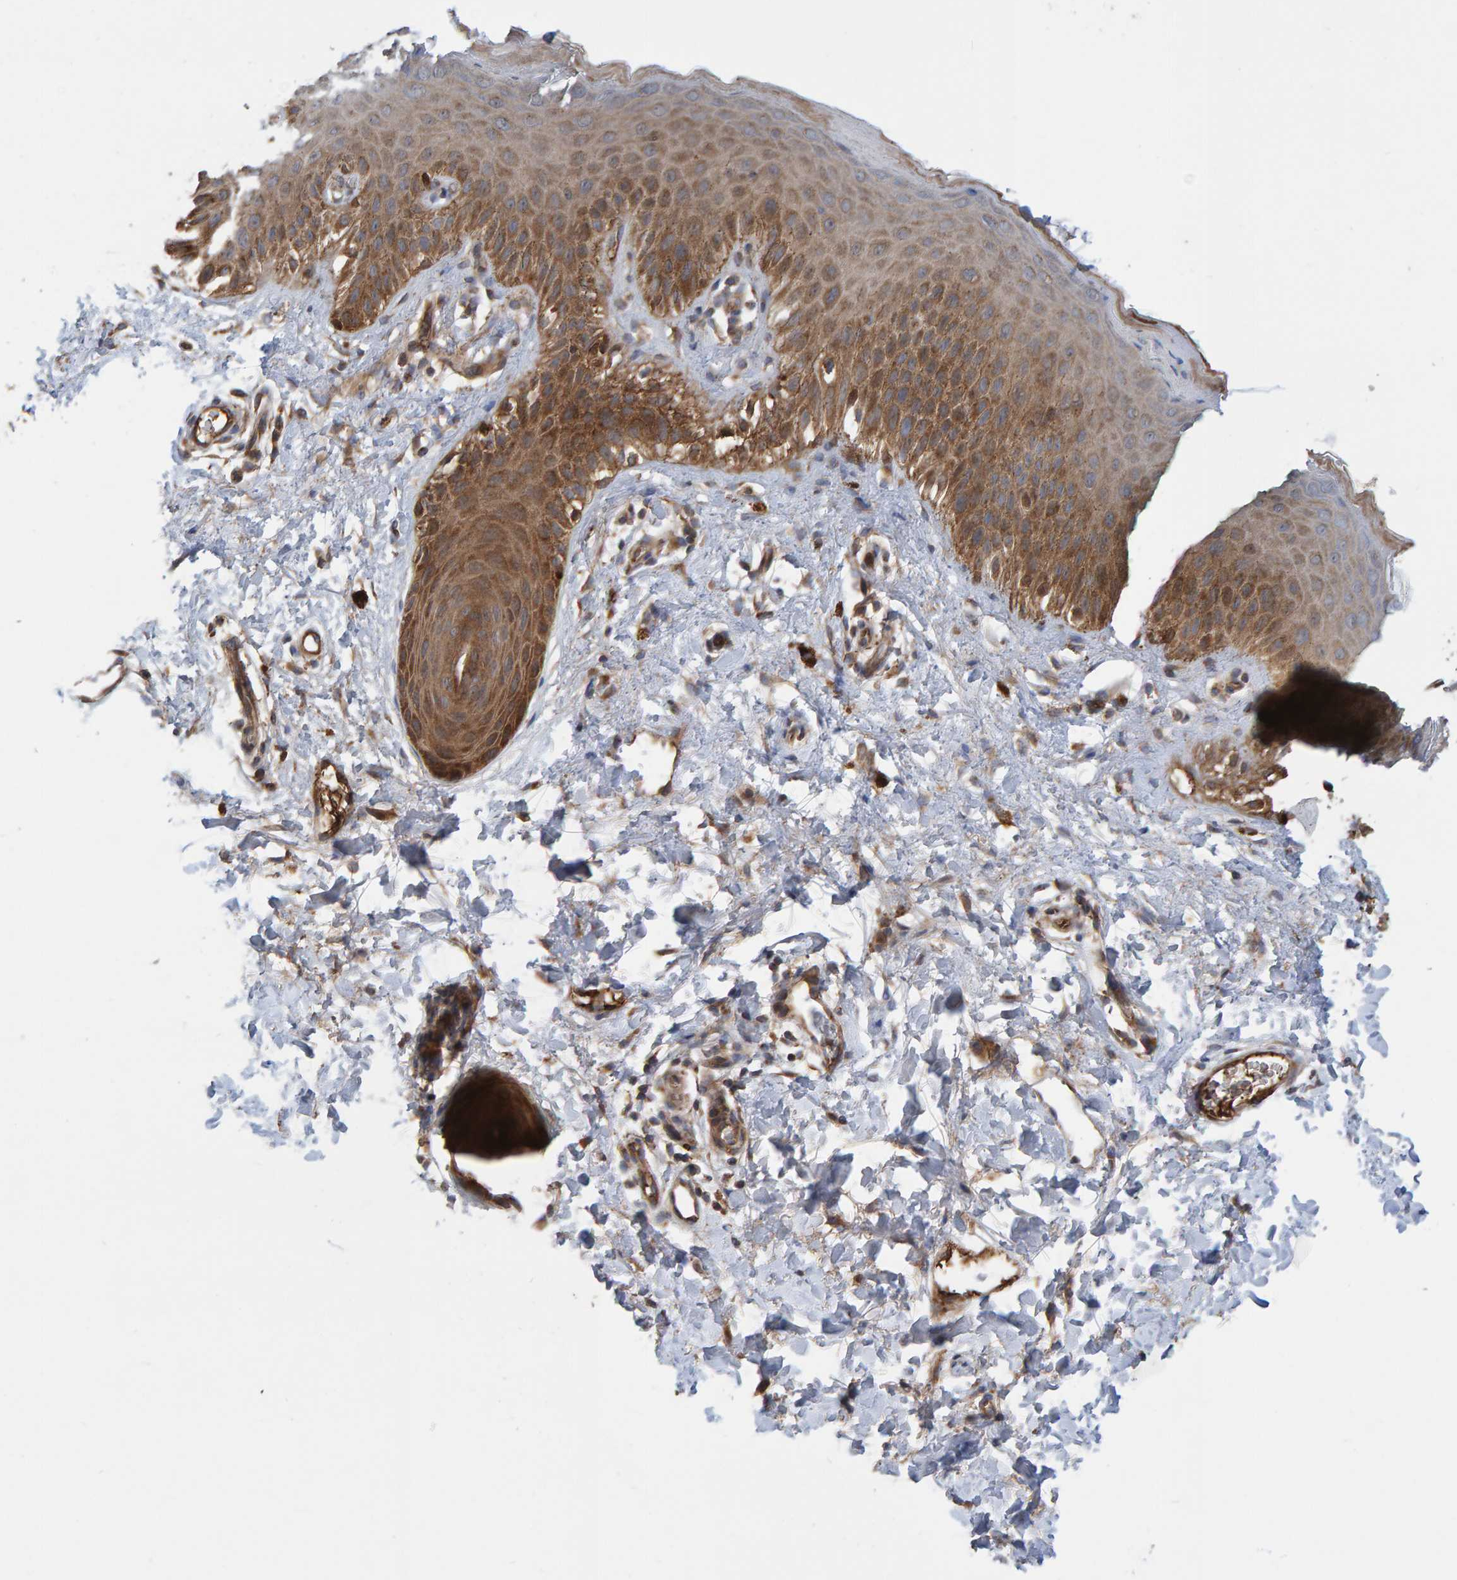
{"staining": {"intensity": "moderate", "quantity": ">75%", "location": "cytoplasmic/membranous"}, "tissue": "skin", "cell_type": "Epidermal cells", "image_type": "normal", "snomed": [{"axis": "morphology", "description": "Normal tissue, NOS"}, {"axis": "topography", "description": "Anal"}], "caption": "Skin stained for a protein (brown) demonstrates moderate cytoplasmic/membranous positive positivity in approximately >75% of epidermal cells.", "gene": "KIAA0753", "patient": {"sex": "male", "age": 44}}